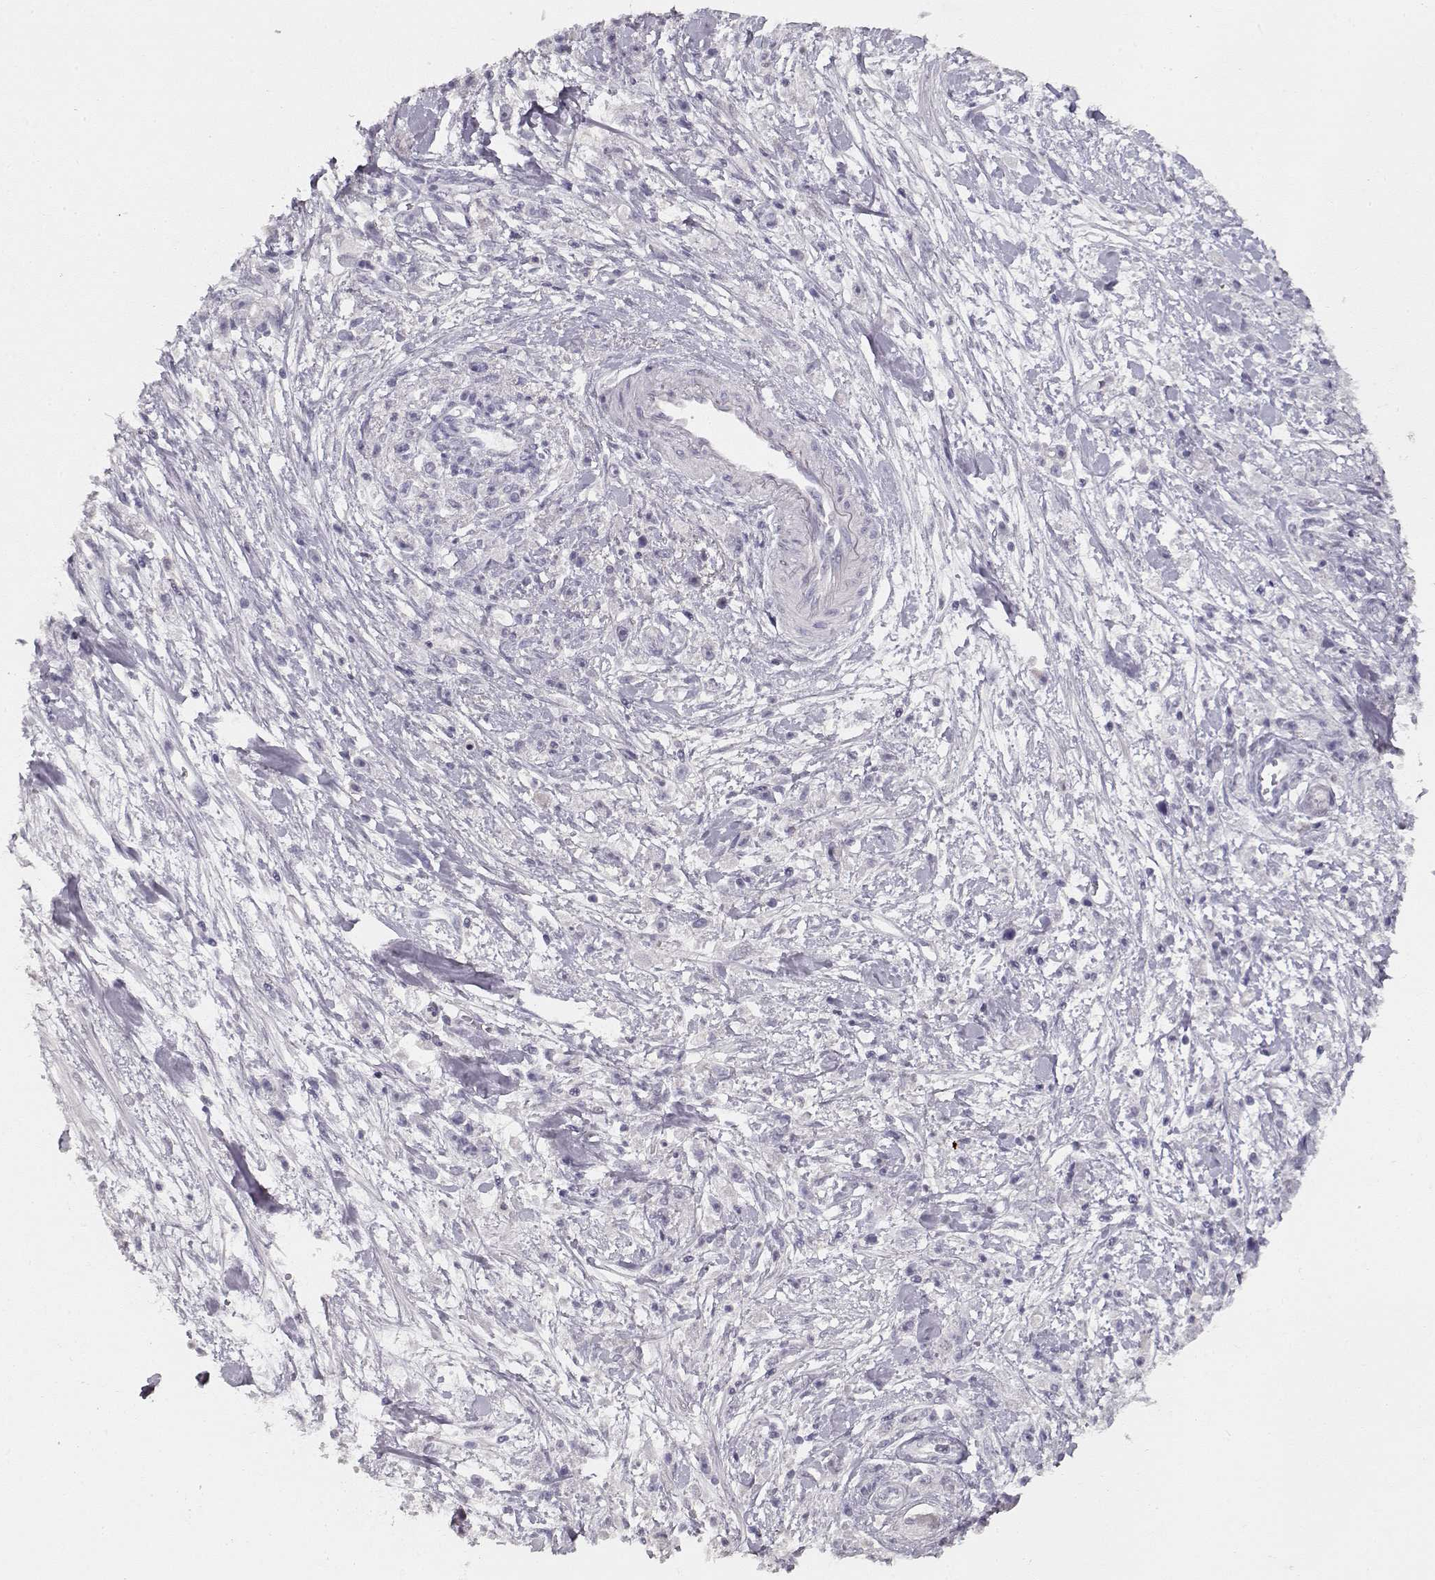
{"staining": {"intensity": "negative", "quantity": "none", "location": "none"}, "tissue": "stomach cancer", "cell_type": "Tumor cells", "image_type": "cancer", "snomed": [{"axis": "morphology", "description": "Adenocarcinoma, NOS"}, {"axis": "topography", "description": "Stomach"}], "caption": "Image shows no significant protein staining in tumor cells of stomach cancer (adenocarcinoma). The staining was performed using DAB to visualize the protein expression in brown, while the nuclei were stained in blue with hematoxylin (Magnification: 20x).", "gene": "TPH2", "patient": {"sex": "female", "age": 59}}